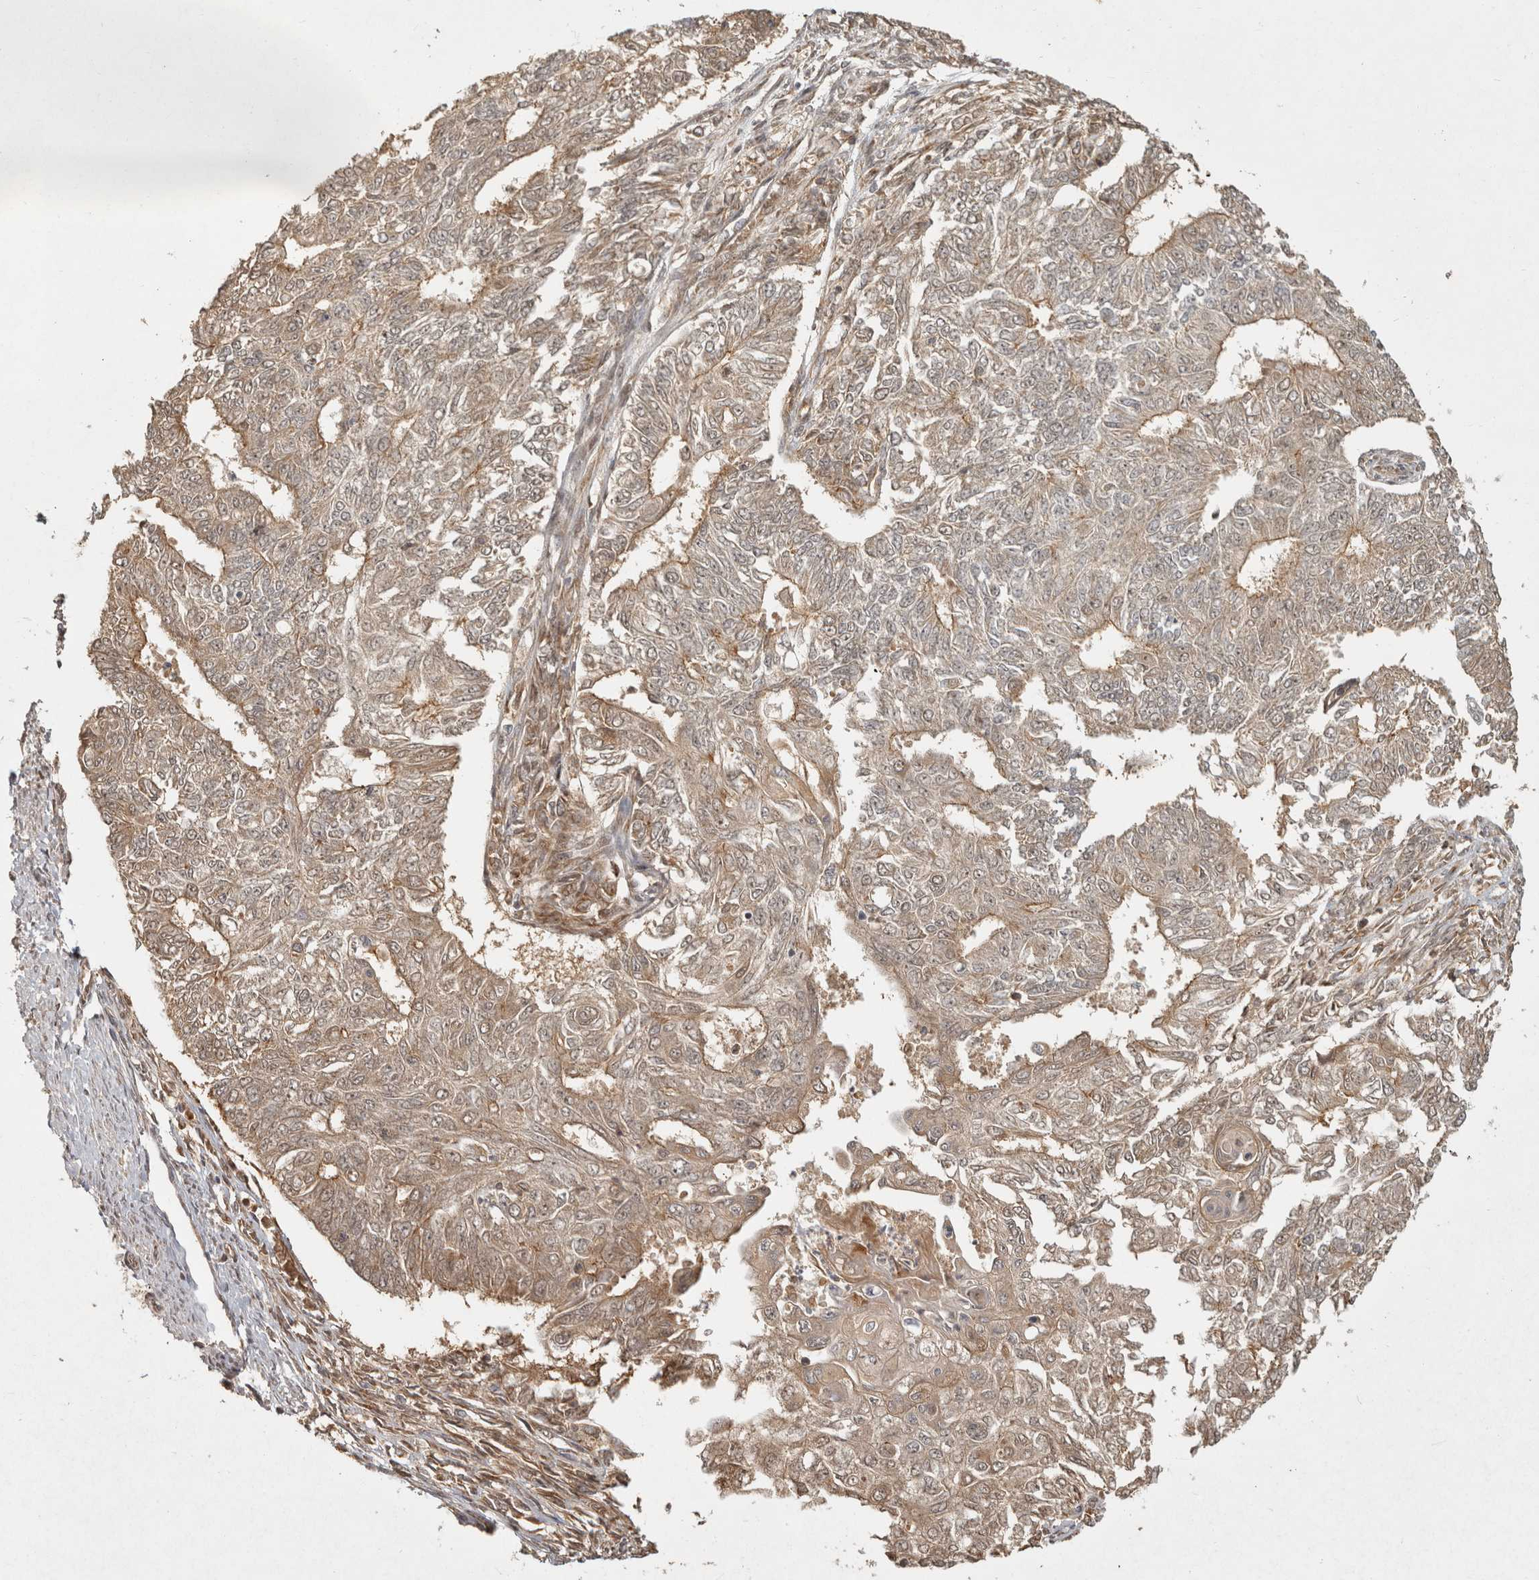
{"staining": {"intensity": "weak", "quantity": ">75%", "location": "cytoplasmic/membranous"}, "tissue": "endometrial cancer", "cell_type": "Tumor cells", "image_type": "cancer", "snomed": [{"axis": "morphology", "description": "Adenocarcinoma, NOS"}, {"axis": "topography", "description": "Endometrium"}], "caption": "Endometrial cancer (adenocarcinoma) stained for a protein (brown) reveals weak cytoplasmic/membranous positive expression in approximately >75% of tumor cells.", "gene": "CAMSAP2", "patient": {"sex": "female", "age": 32}}